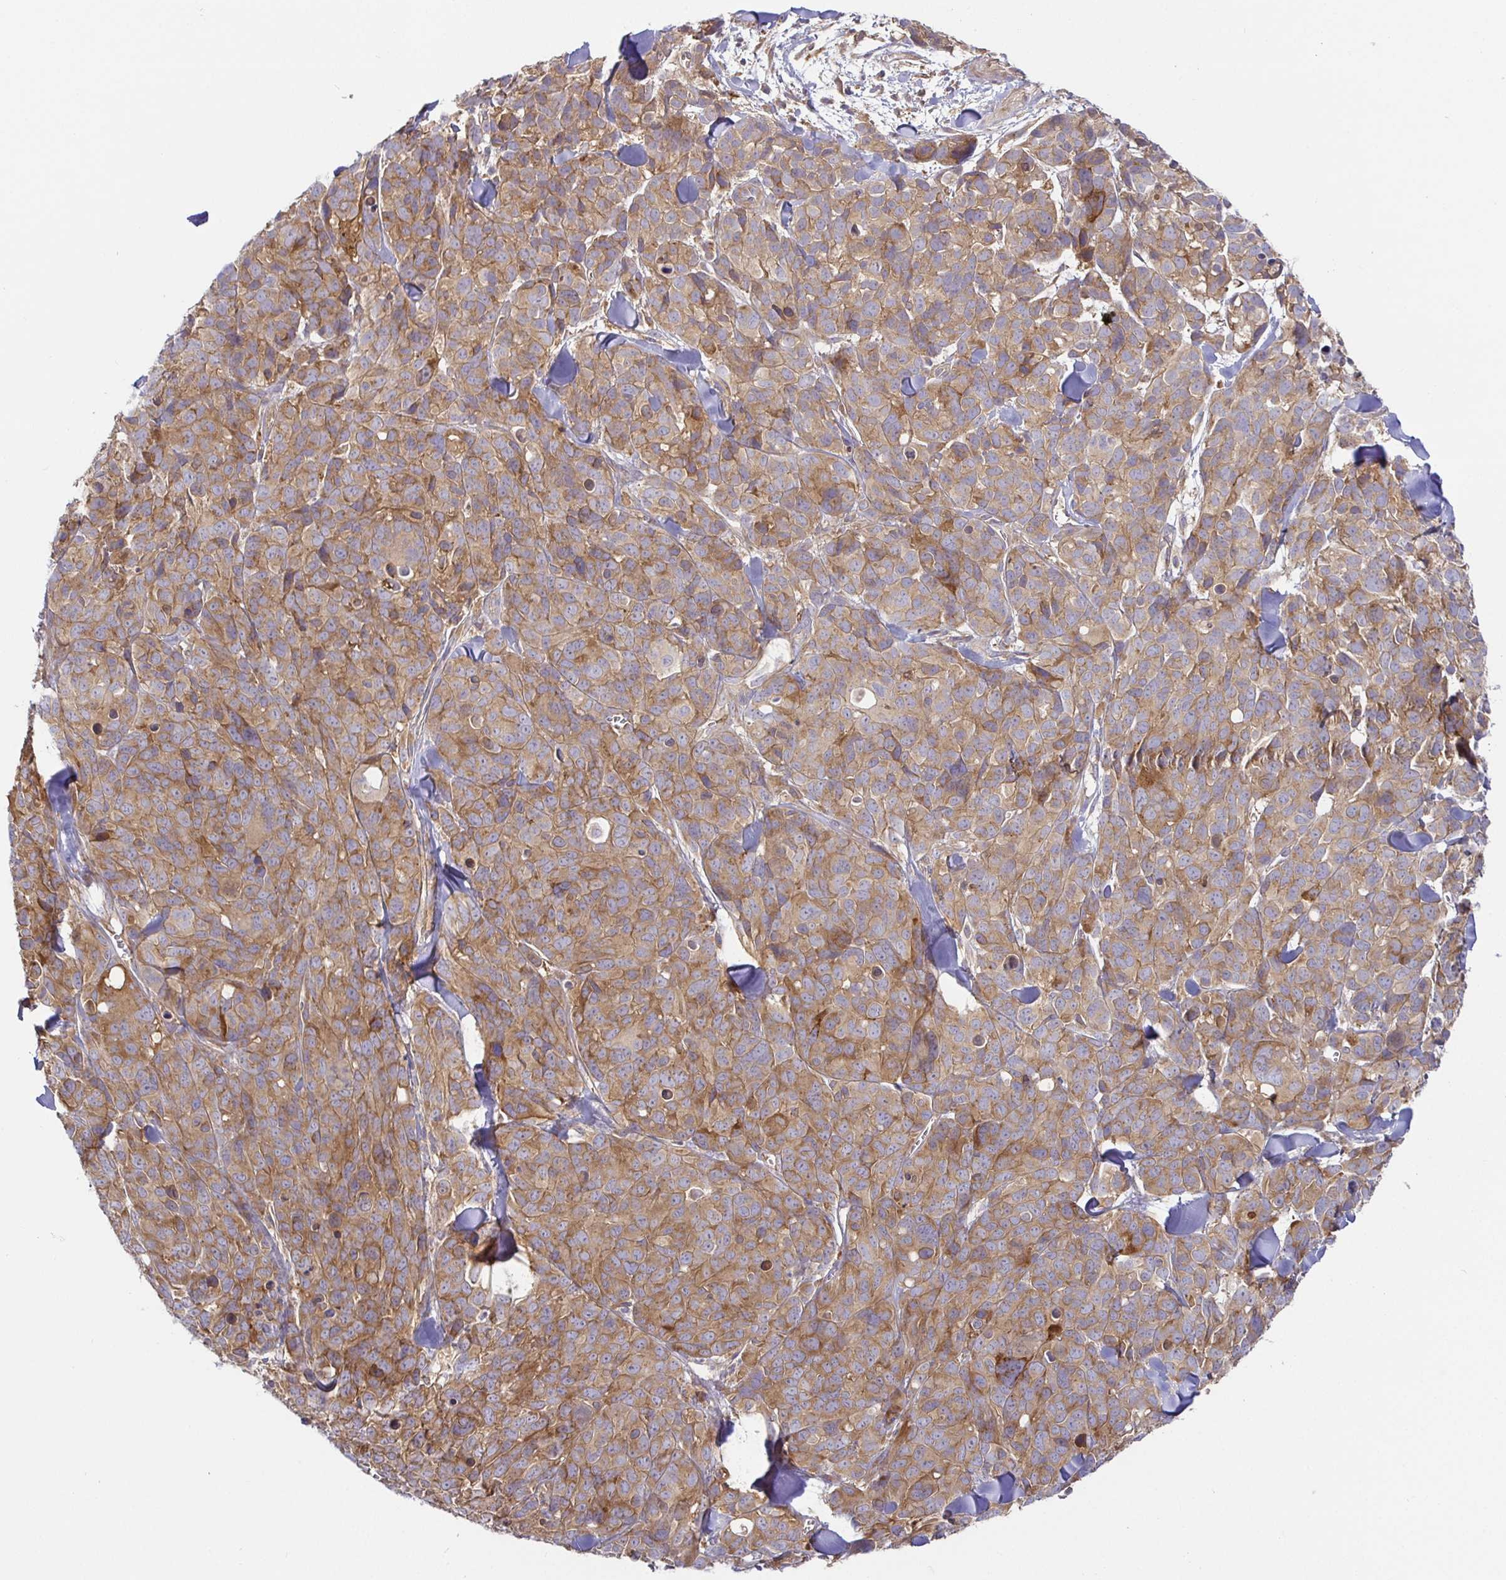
{"staining": {"intensity": "moderate", "quantity": ">75%", "location": "cytoplasmic/membranous"}, "tissue": "melanoma", "cell_type": "Tumor cells", "image_type": "cancer", "snomed": [{"axis": "morphology", "description": "Malignant melanoma, NOS"}, {"axis": "topography", "description": "Skin"}], "caption": "Immunohistochemical staining of malignant melanoma demonstrates medium levels of moderate cytoplasmic/membranous staining in approximately >75% of tumor cells.", "gene": "SNX8", "patient": {"sex": "male", "age": 51}}